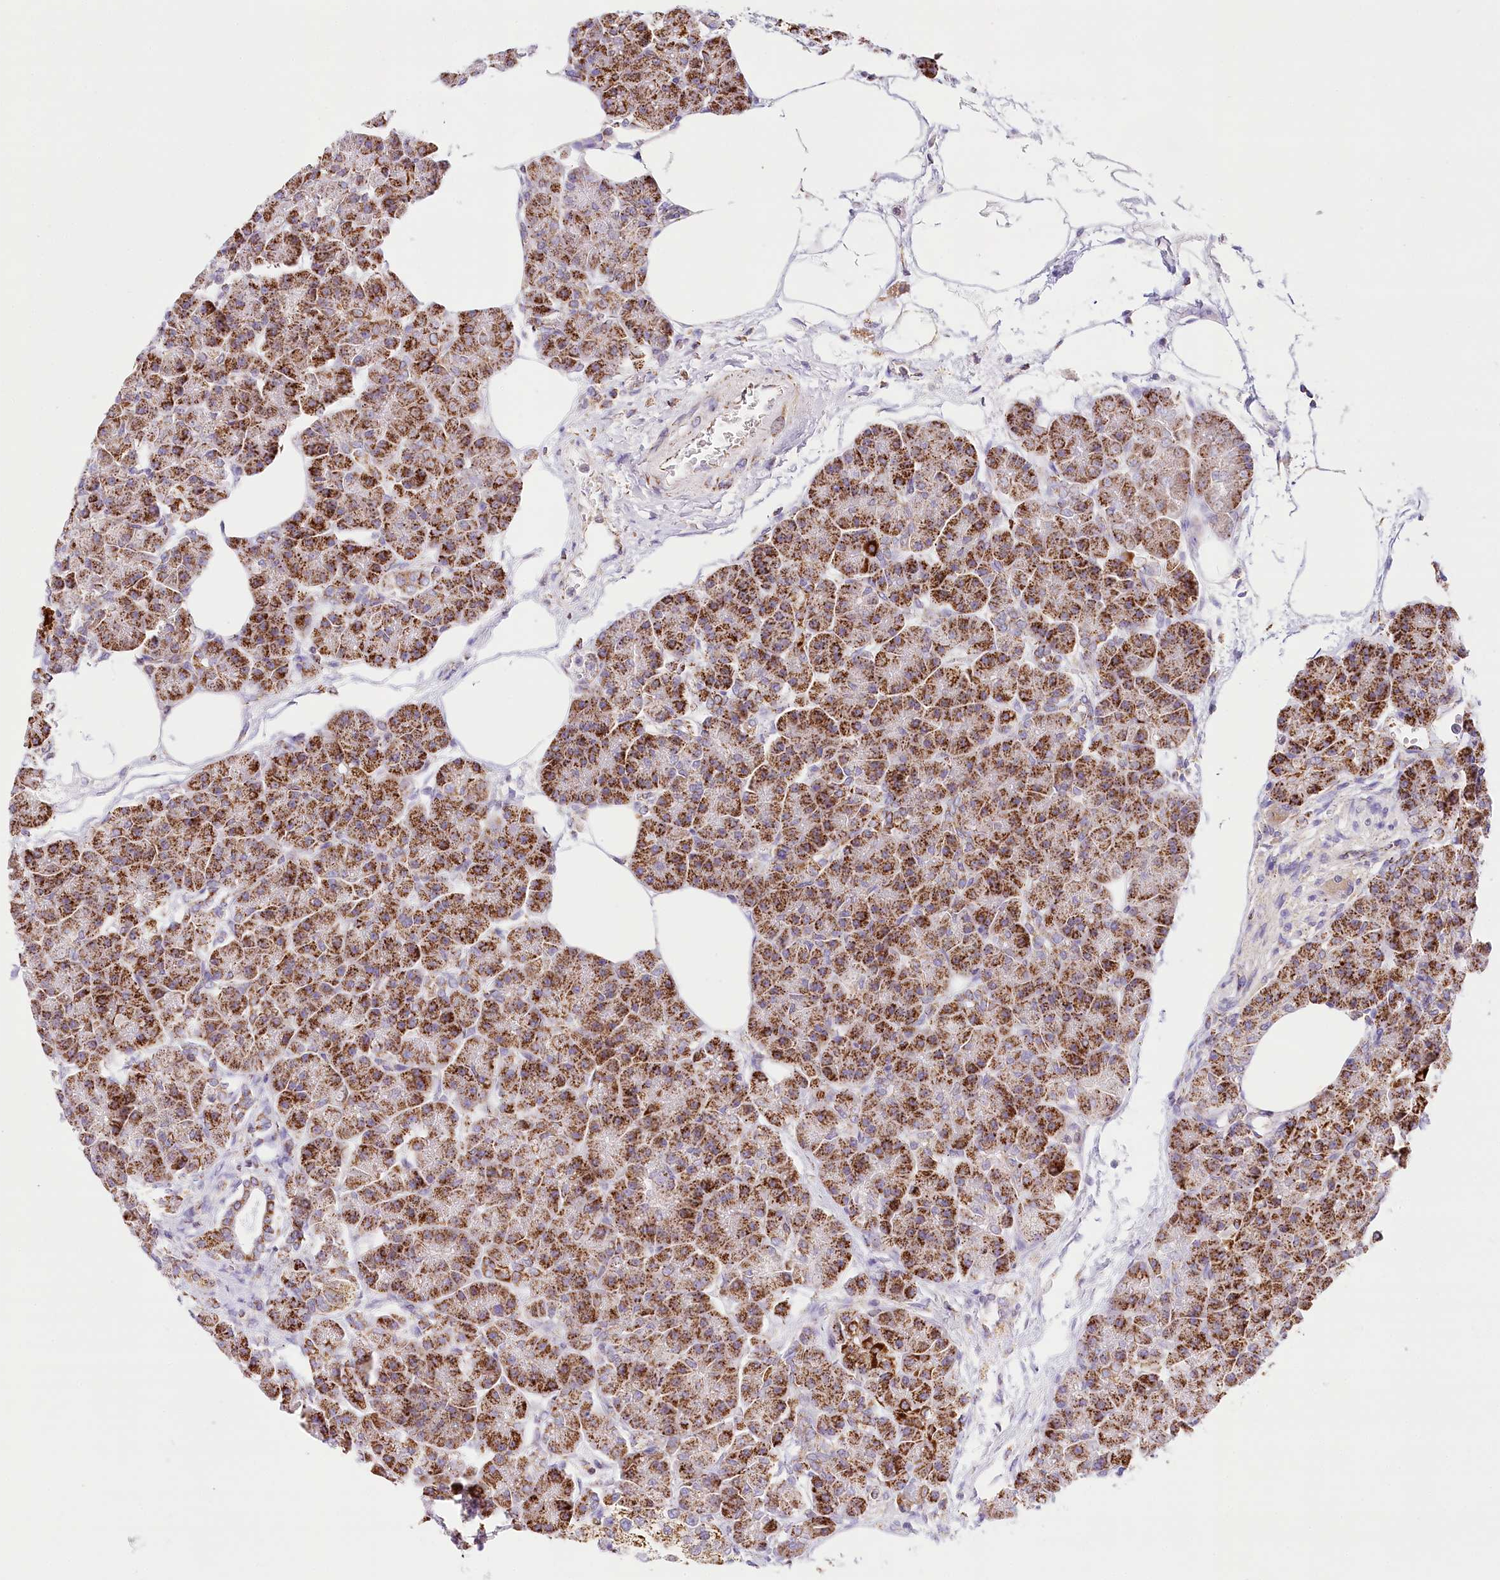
{"staining": {"intensity": "strong", "quantity": ">75%", "location": "cytoplasmic/membranous"}, "tissue": "pancreas", "cell_type": "Exocrine glandular cells", "image_type": "normal", "snomed": [{"axis": "morphology", "description": "Normal tissue, NOS"}, {"axis": "topography", "description": "Pancreas"}], "caption": "Strong cytoplasmic/membranous staining for a protein is present in approximately >75% of exocrine glandular cells of unremarkable pancreas using immunohistochemistry.", "gene": "LSS", "patient": {"sex": "female", "age": 70}}